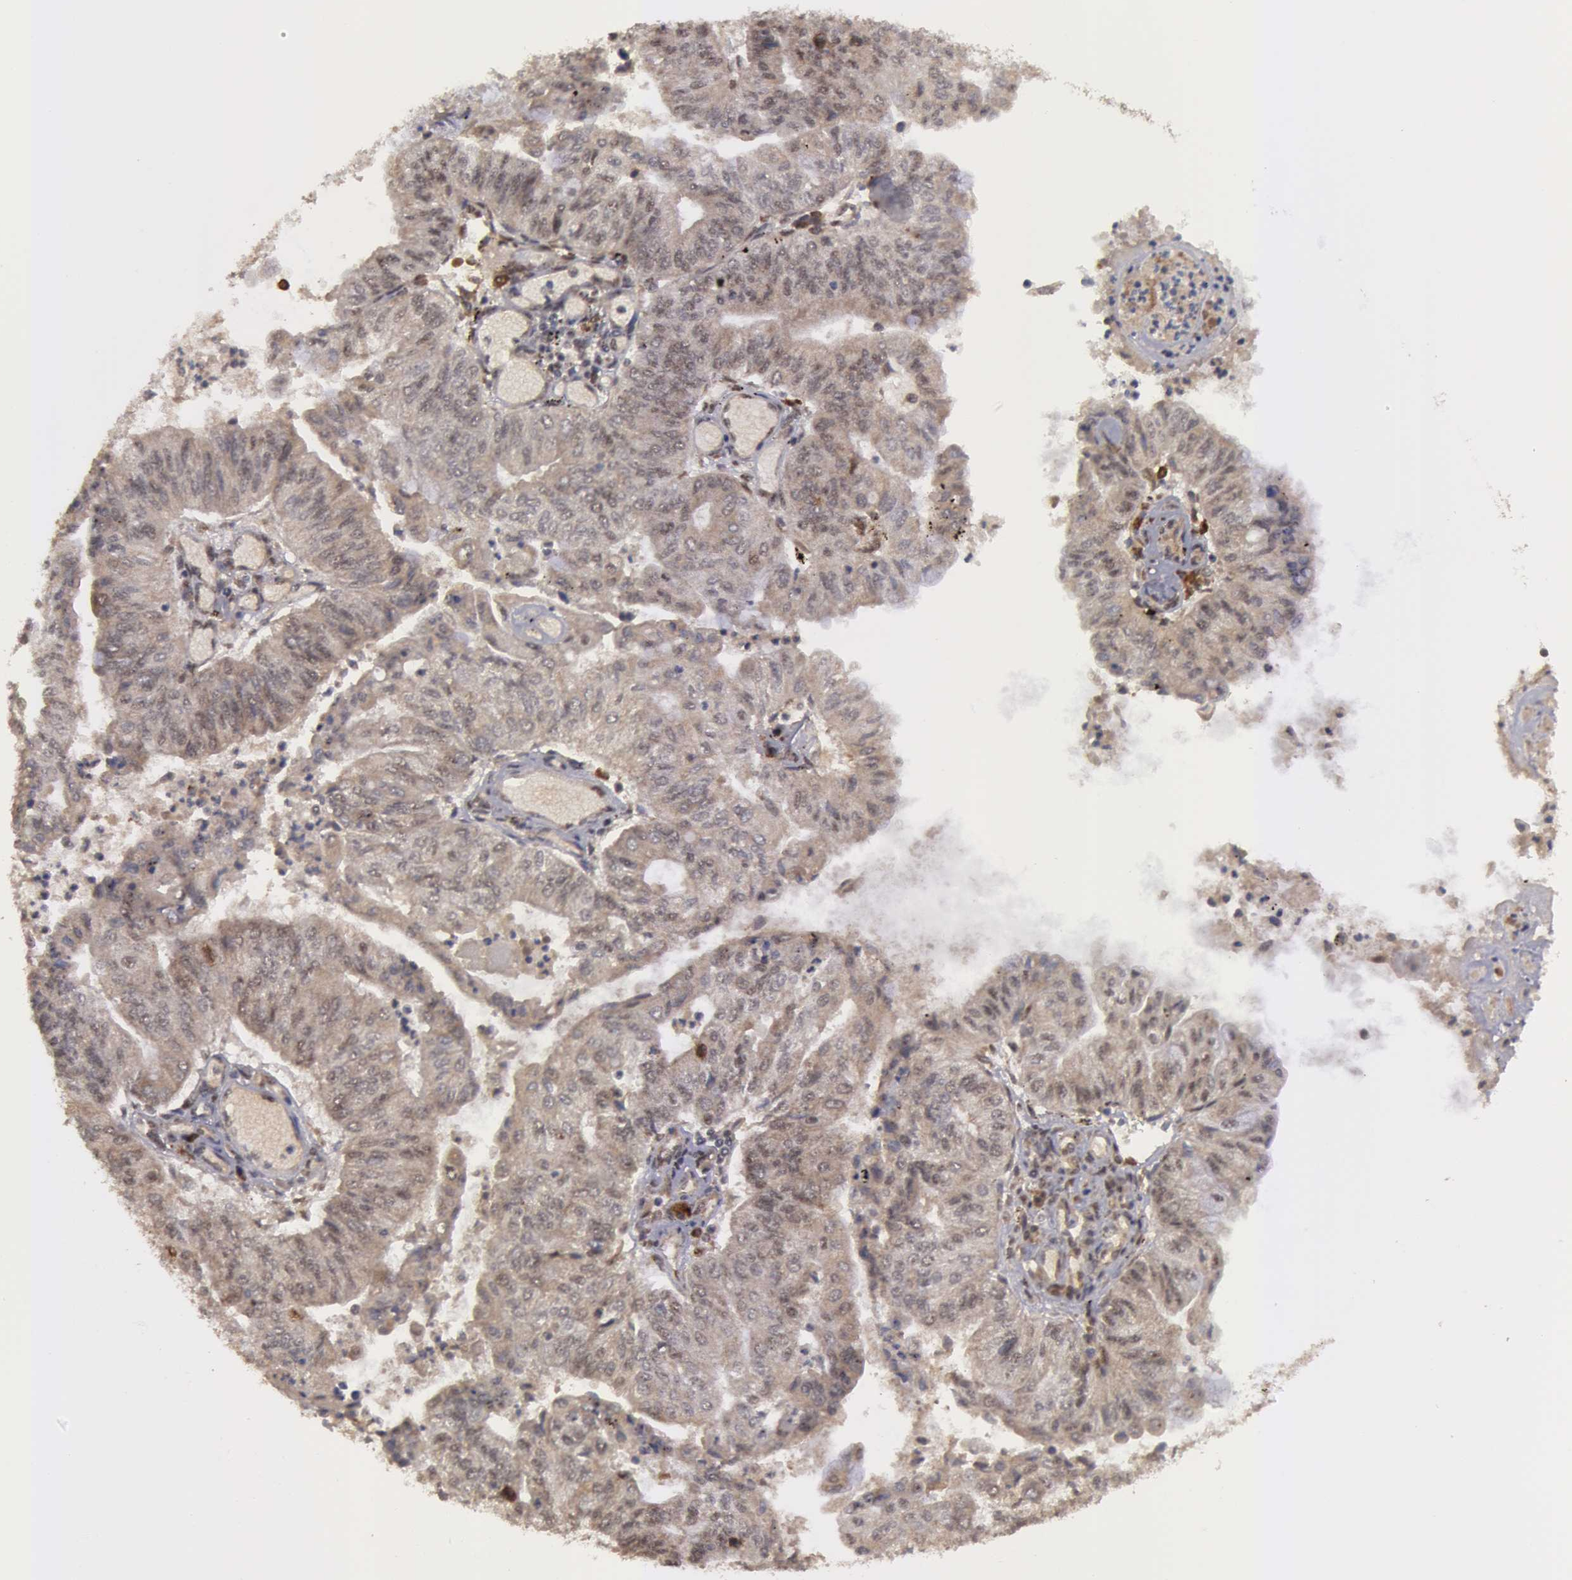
{"staining": {"intensity": "weak", "quantity": ">75%", "location": "cytoplasmic/membranous"}, "tissue": "endometrial cancer", "cell_type": "Tumor cells", "image_type": "cancer", "snomed": [{"axis": "morphology", "description": "Adenocarcinoma, NOS"}, {"axis": "topography", "description": "Endometrium"}], "caption": "A brown stain highlights weak cytoplasmic/membranous expression of a protein in human endometrial cancer (adenocarcinoma) tumor cells.", "gene": "GLIS1", "patient": {"sex": "female", "age": 59}}